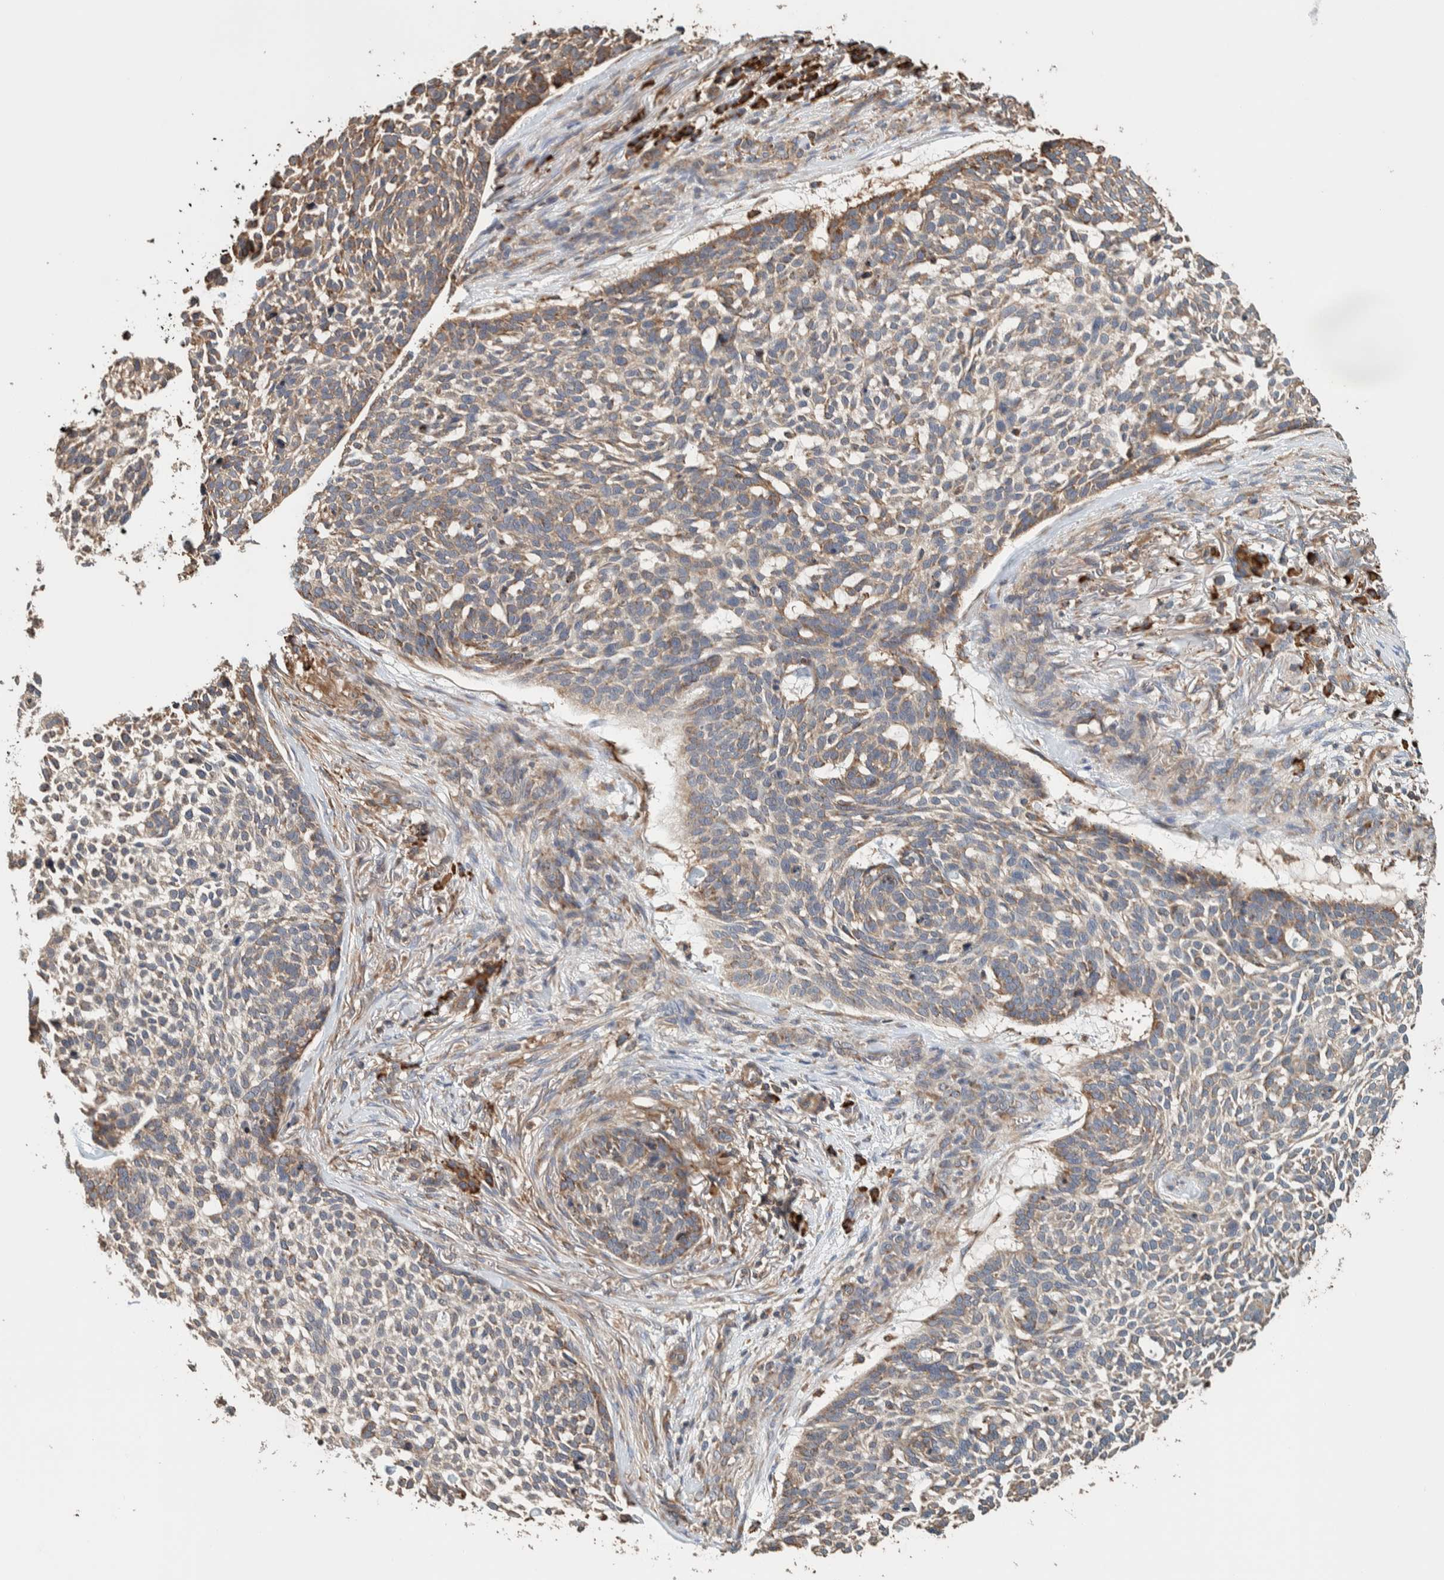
{"staining": {"intensity": "weak", "quantity": "25%-75%", "location": "cytoplasmic/membranous"}, "tissue": "skin cancer", "cell_type": "Tumor cells", "image_type": "cancer", "snomed": [{"axis": "morphology", "description": "Basal cell carcinoma"}, {"axis": "topography", "description": "Skin"}], "caption": "There is low levels of weak cytoplasmic/membranous expression in tumor cells of skin basal cell carcinoma, as demonstrated by immunohistochemical staining (brown color).", "gene": "PLA2G3", "patient": {"sex": "female", "age": 64}}